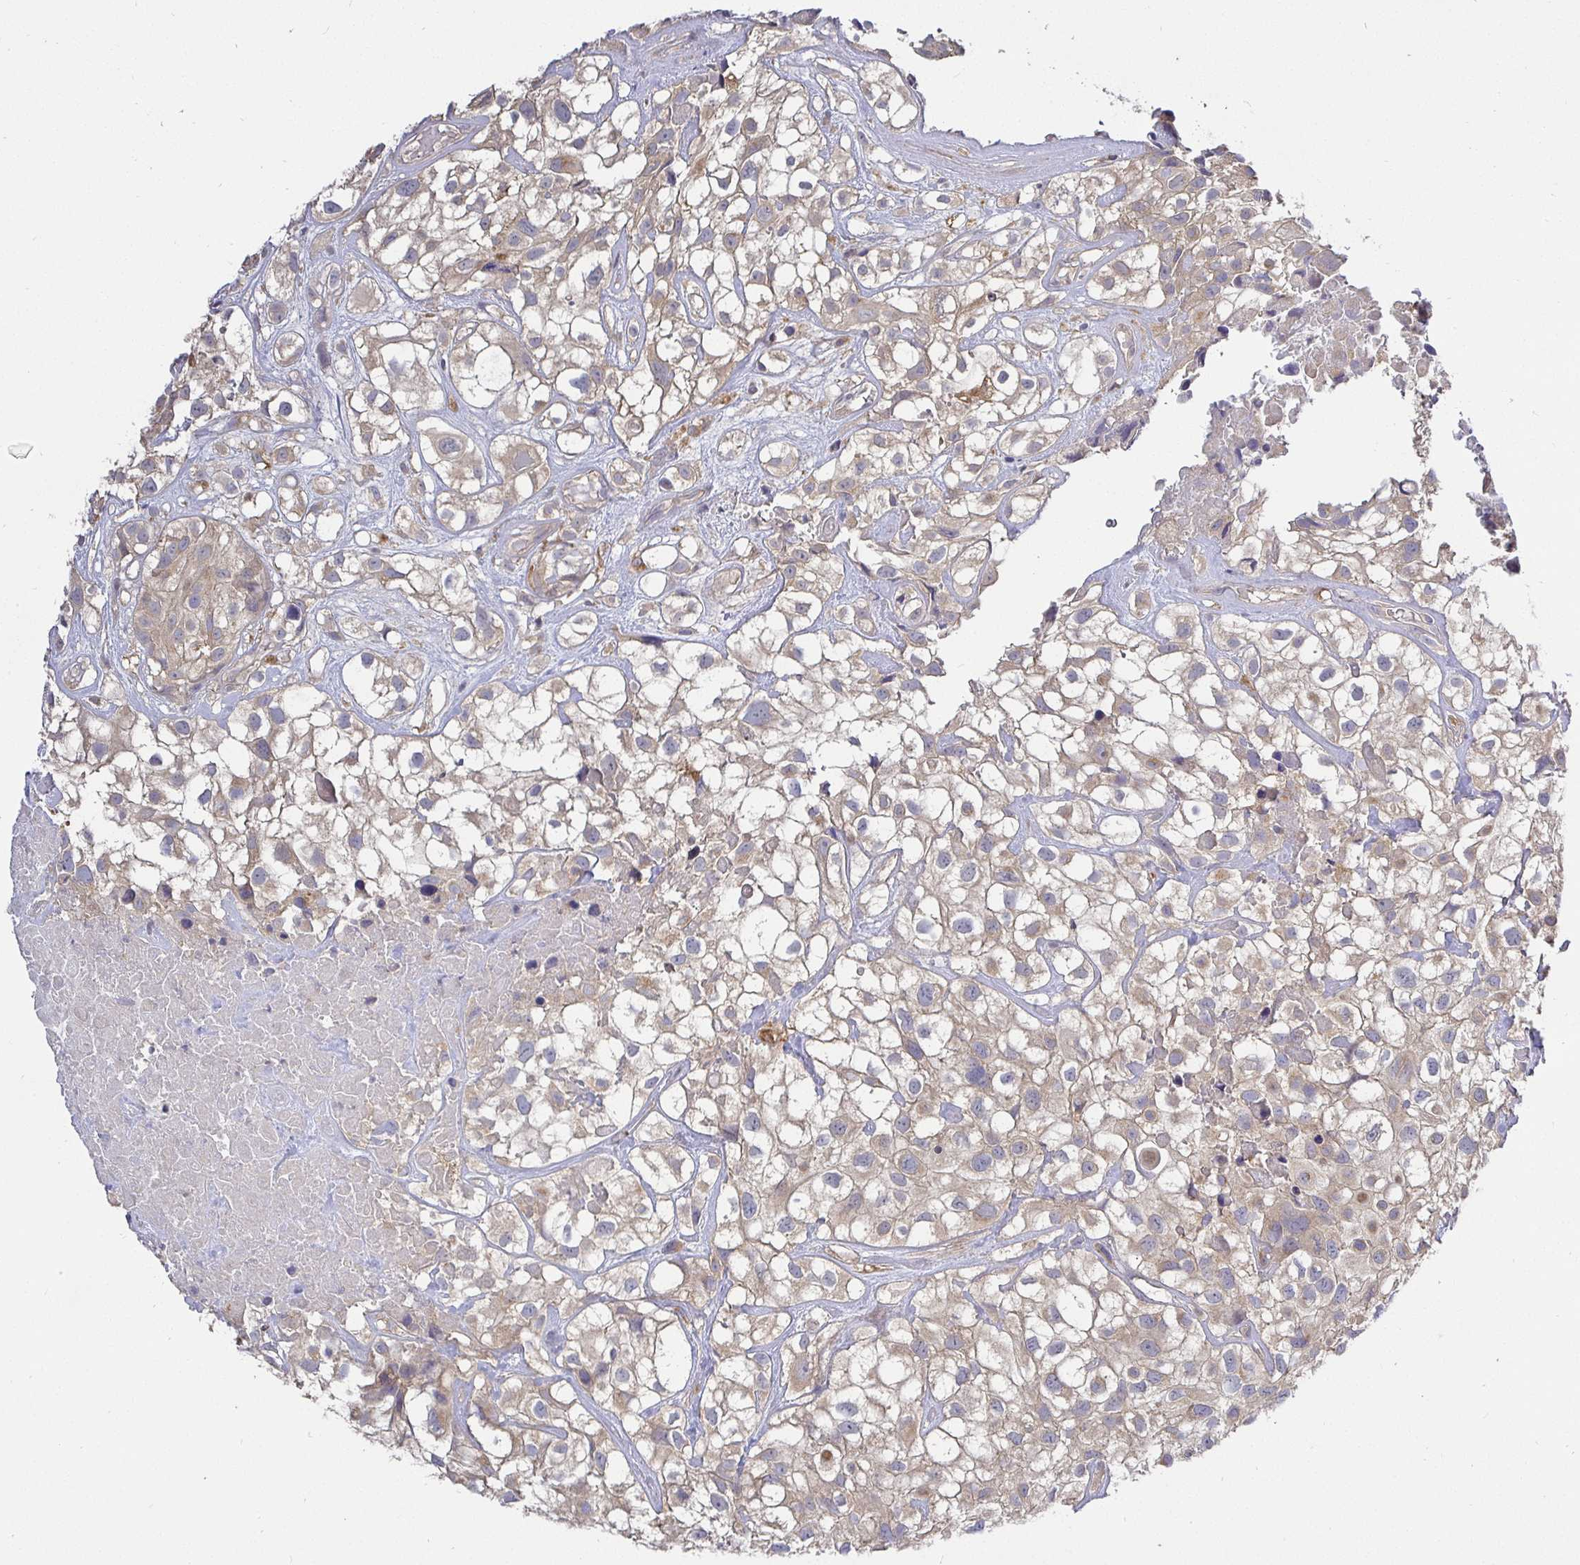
{"staining": {"intensity": "weak", "quantity": ">75%", "location": "cytoplasmic/membranous"}, "tissue": "urothelial cancer", "cell_type": "Tumor cells", "image_type": "cancer", "snomed": [{"axis": "morphology", "description": "Urothelial carcinoma, High grade"}, {"axis": "topography", "description": "Urinary bladder"}], "caption": "Immunohistochemical staining of urothelial cancer displays weak cytoplasmic/membranous protein positivity in approximately >75% of tumor cells.", "gene": "ATP6V1F", "patient": {"sex": "male", "age": 56}}